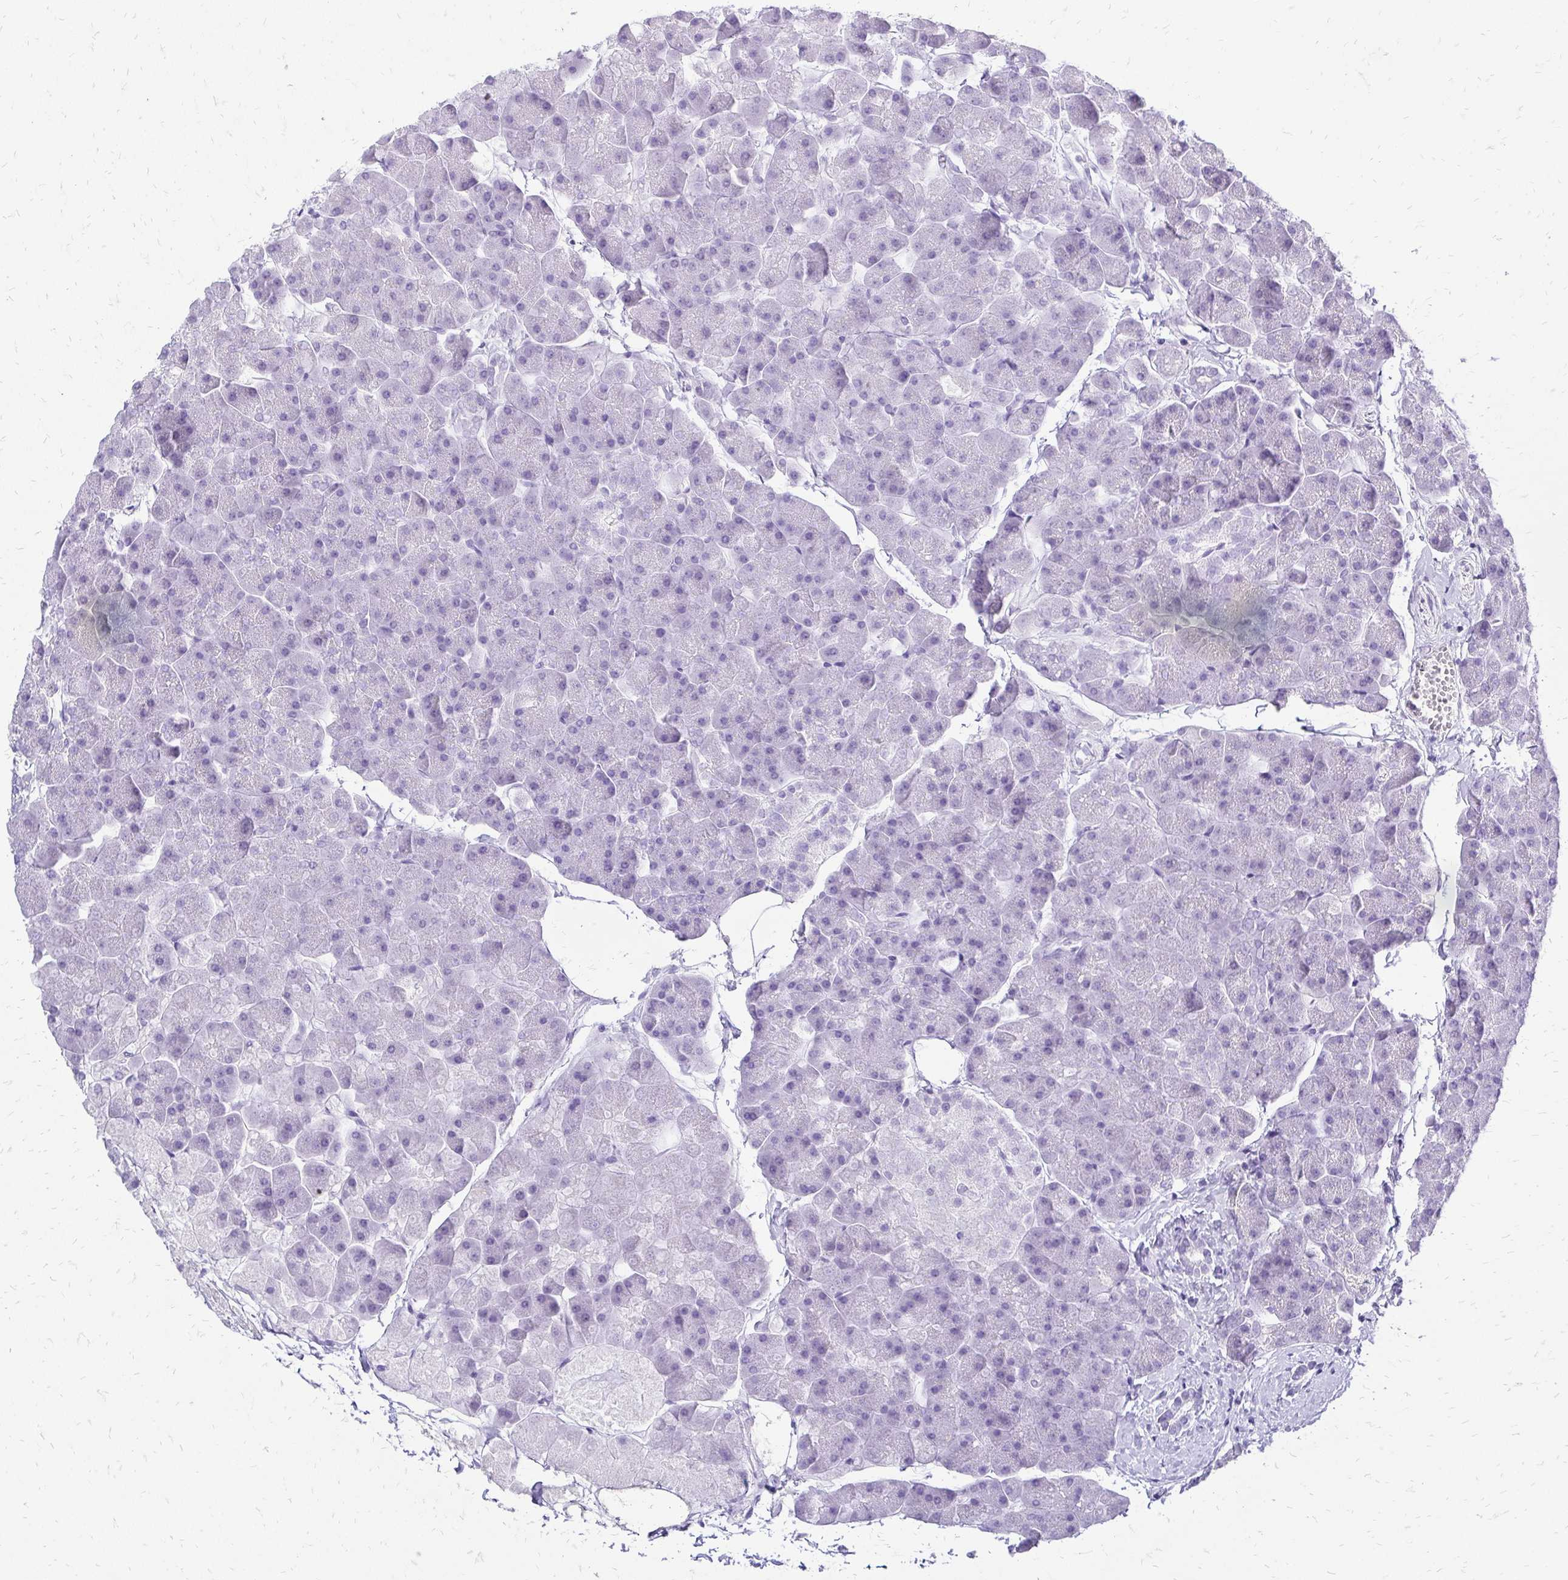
{"staining": {"intensity": "negative", "quantity": "none", "location": "none"}, "tissue": "pancreas", "cell_type": "Exocrine glandular cells", "image_type": "normal", "snomed": [{"axis": "morphology", "description": "Normal tissue, NOS"}, {"axis": "topography", "description": "Pancreas"}], "caption": "The immunohistochemistry micrograph has no significant staining in exocrine glandular cells of pancreas.", "gene": "SLC32A1", "patient": {"sex": "male", "age": 35}}